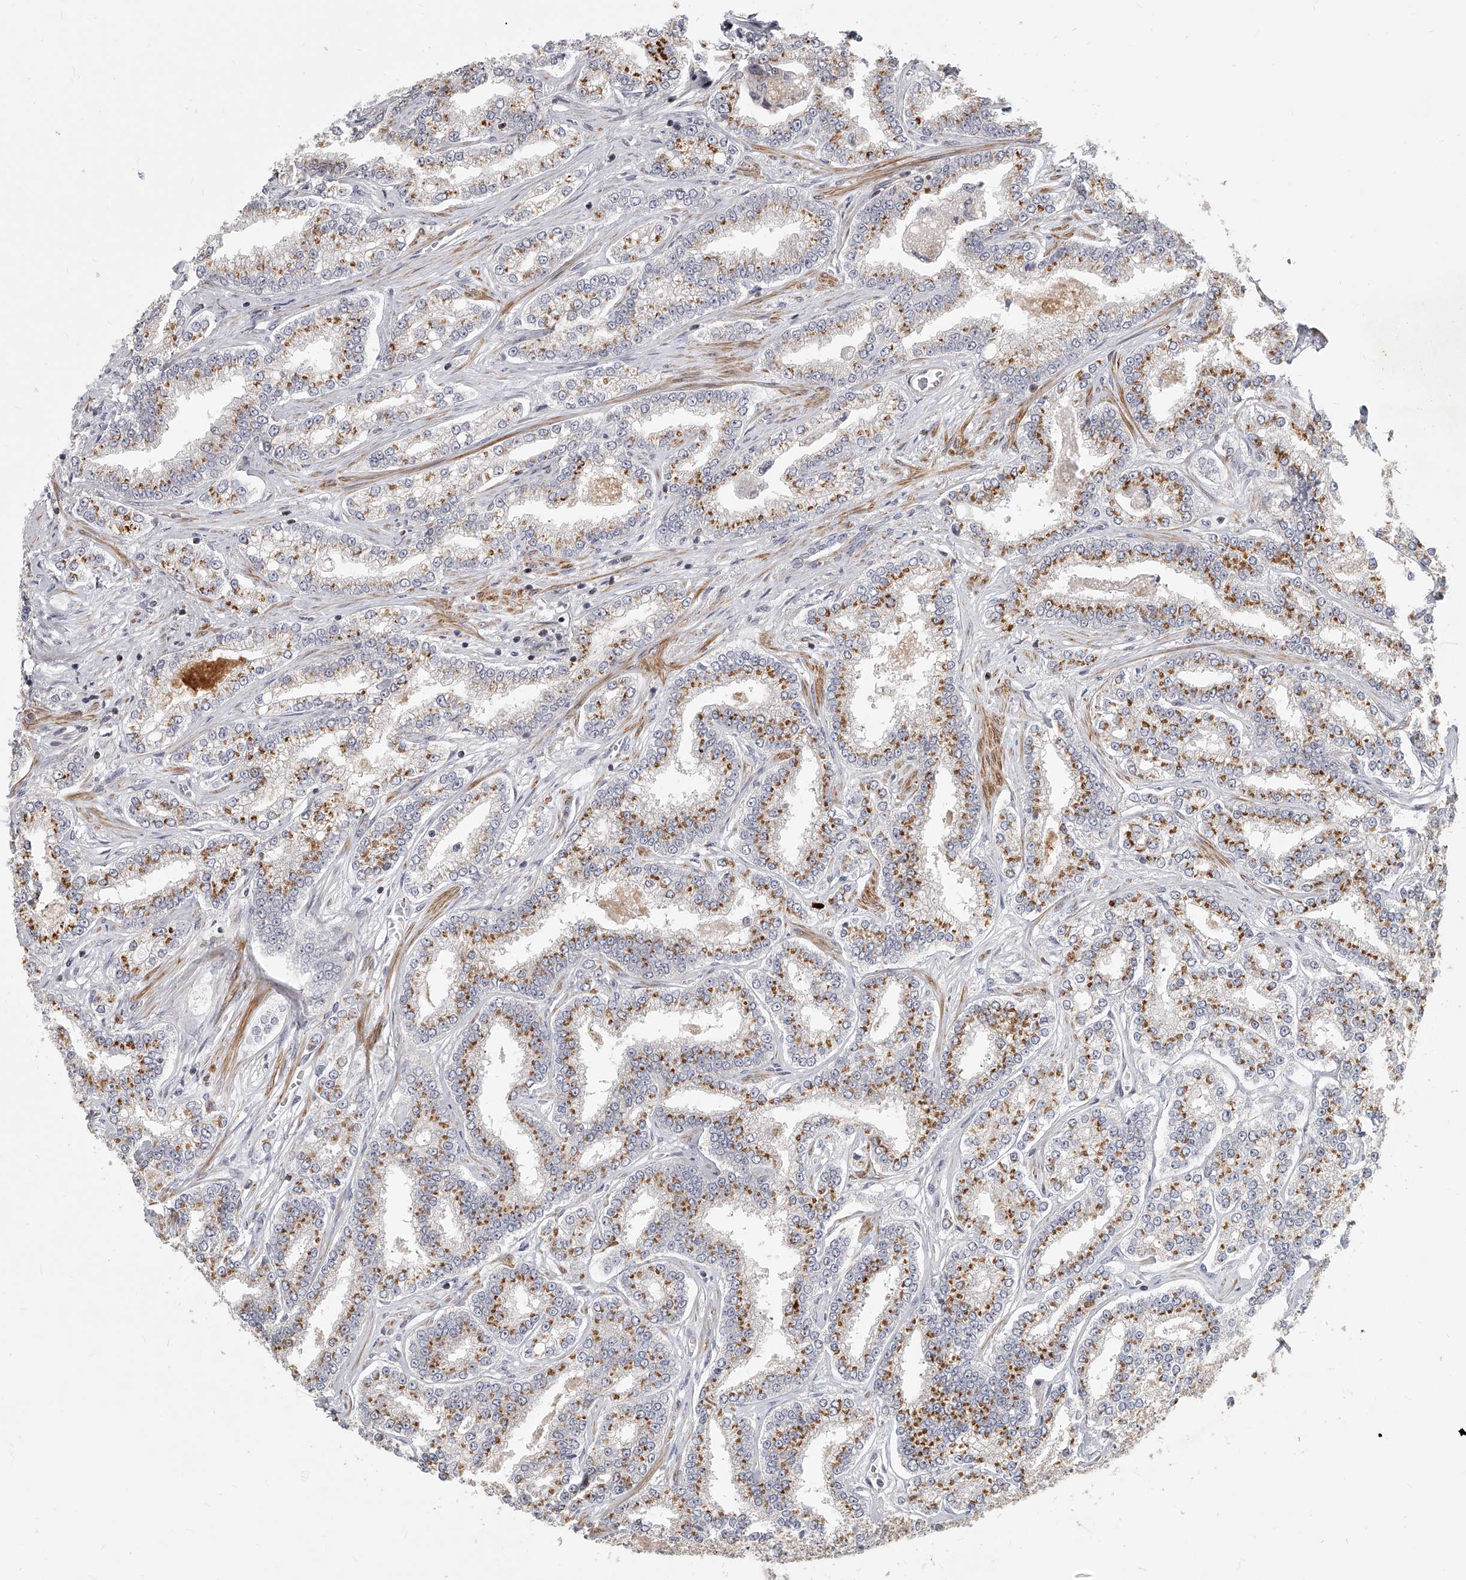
{"staining": {"intensity": "moderate", "quantity": ">75%", "location": "cytoplasmic/membranous"}, "tissue": "prostate cancer", "cell_type": "Tumor cells", "image_type": "cancer", "snomed": [{"axis": "morphology", "description": "Normal tissue, NOS"}, {"axis": "morphology", "description": "Adenocarcinoma, High grade"}, {"axis": "topography", "description": "Prostate"}], "caption": "An image of prostate cancer (adenocarcinoma (high-grade)) stained for a protein shows moderate cytoplasmic/membranous brown staining in tumor cells. (Stains: DAB (3,3'-diaminobenzidine) in brown, nuclei in blue, Microscopy: brightfield microscopy at high magnification).", "gene": "SLC37A1", "patient": {"sex": "male", "age": 83}}